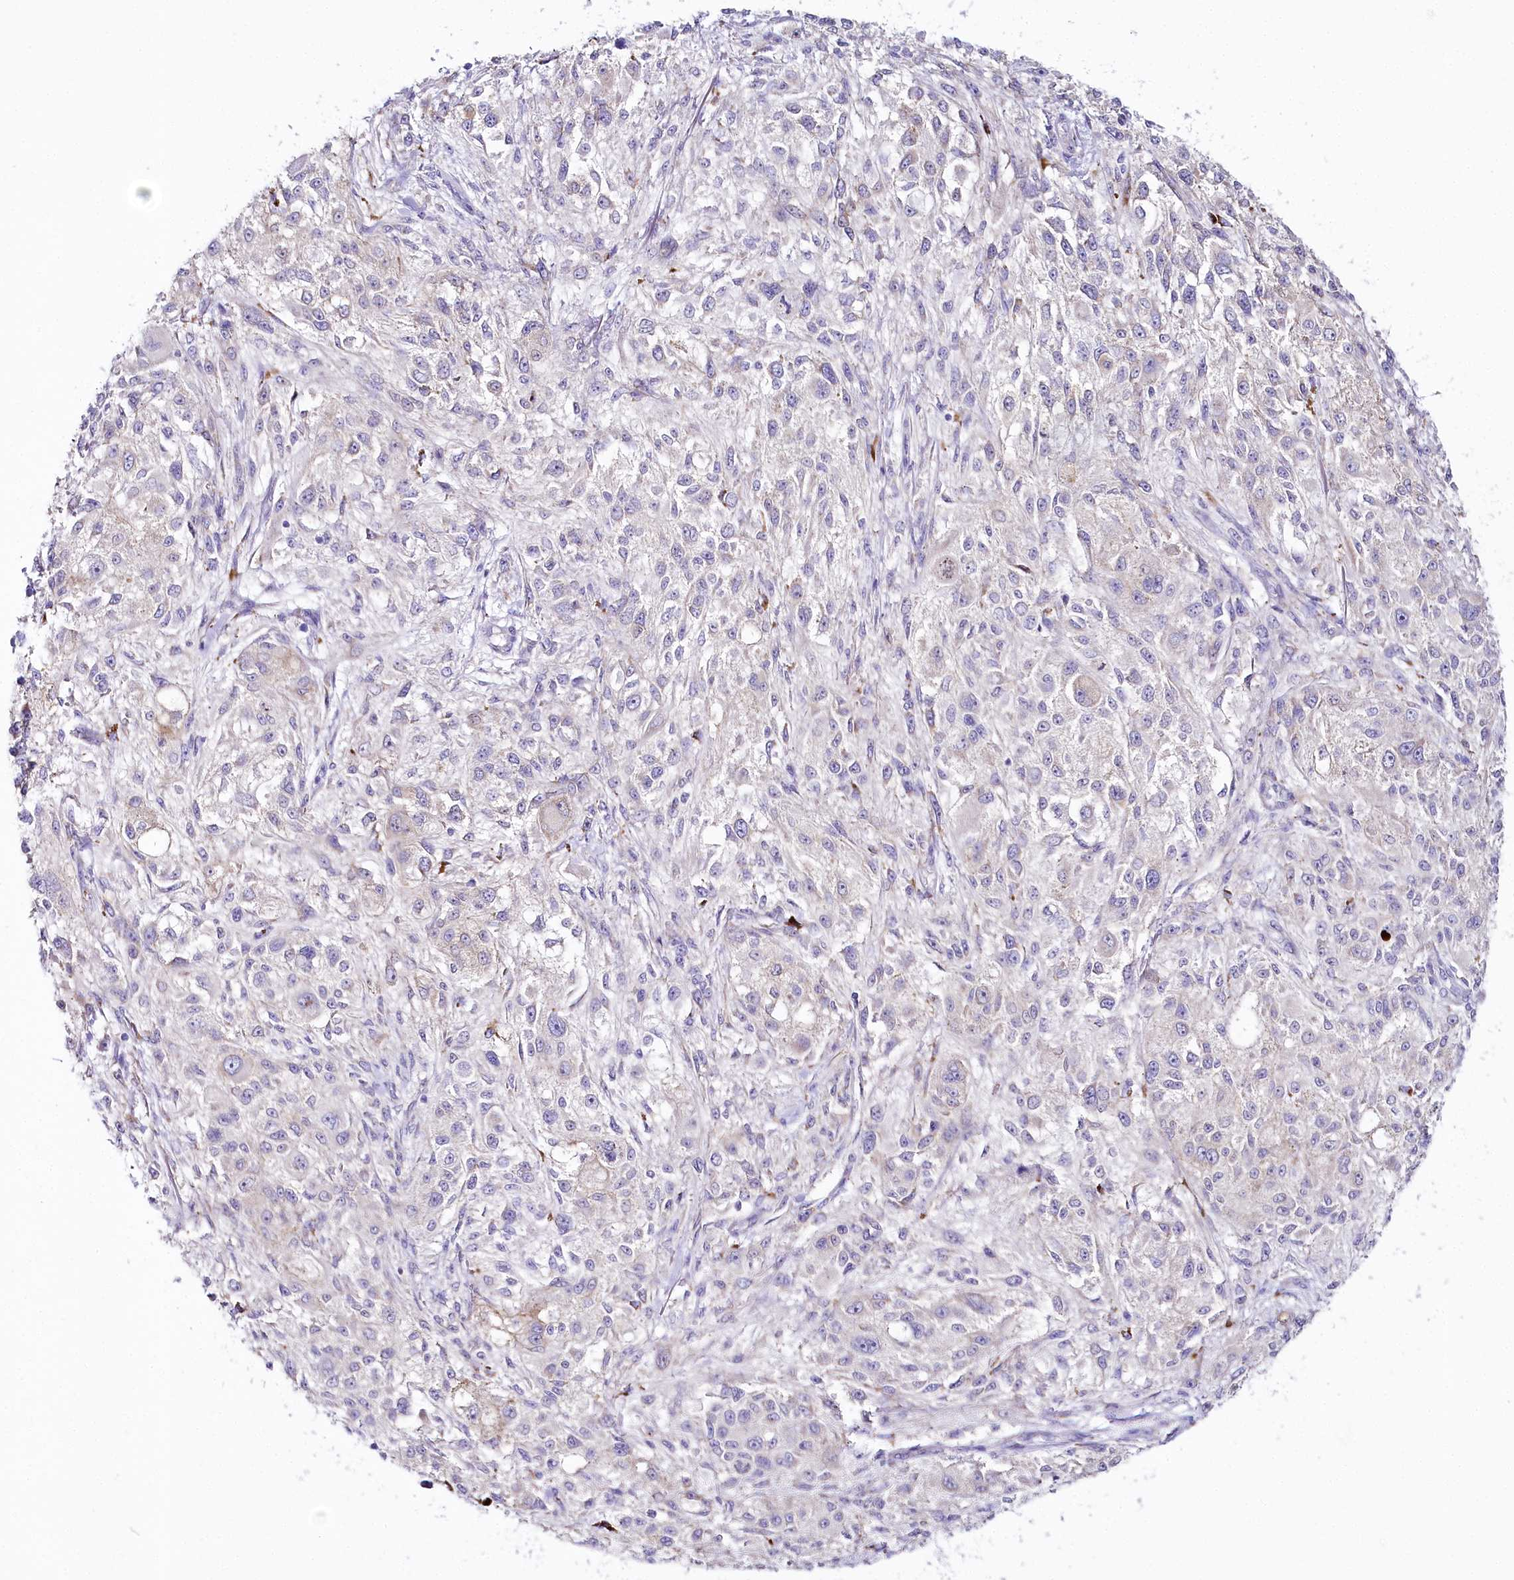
{"staining": {"intensity": "negative", "quantity": "none", "location": "none"}, "tissue": "melanoma", "cell_type": "Tumor cells", "image_type": "cancer", "snomed": [{"axis": "morphology", "description": "Necrosis, NOS"}, {"axis": "morphology", "description": "Malignant melanoma, NOS"}, {"axis": "topography", "description": "Skin"}], "caption": "High power microscopy micrograph of an IHC photomicrograph of malignant melanoma, revealing no significant positivity in tumor cells. Nuclei are stained in blue.", "gene": "CSN3", "patient": {"sex": "female", "age": 87}}